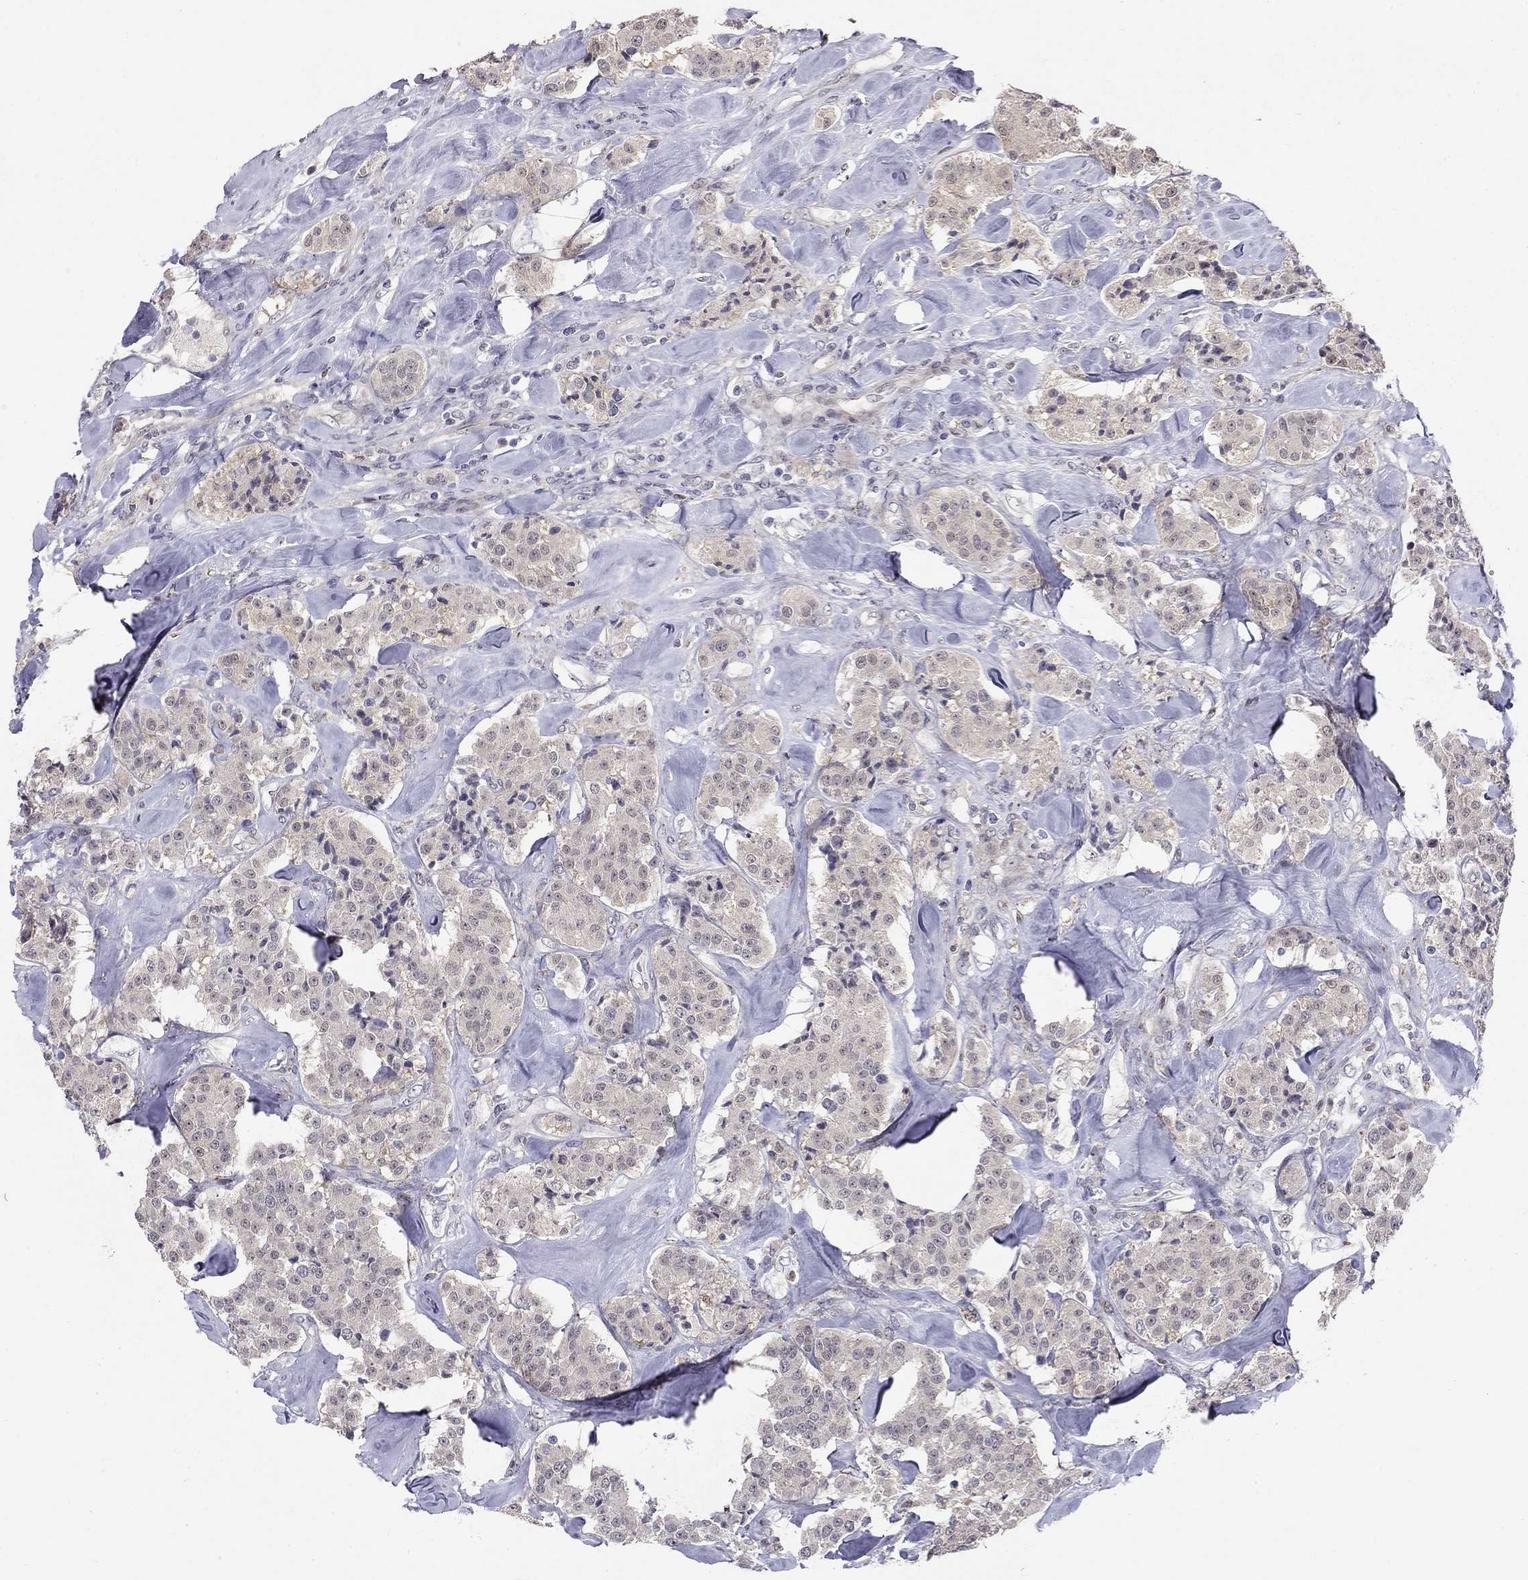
{"staining": {"intensity": "negative", "quantity": "none", "location": "none"}, "tissue": "carcinoid", "cell_type": "Tumor cells", "image_type": "cancer", "snomed": [{"axis": "morphology", "description": "Carcinoid, malignant, NOS"}, {"axis": "topography", "description": "Pancreas"}], "caption": "The micrograph displays no staining of tumor cells in carcinoid (malignant).", "gene": "STXBP6", "patient": {"sex": "male", "age": 41}}